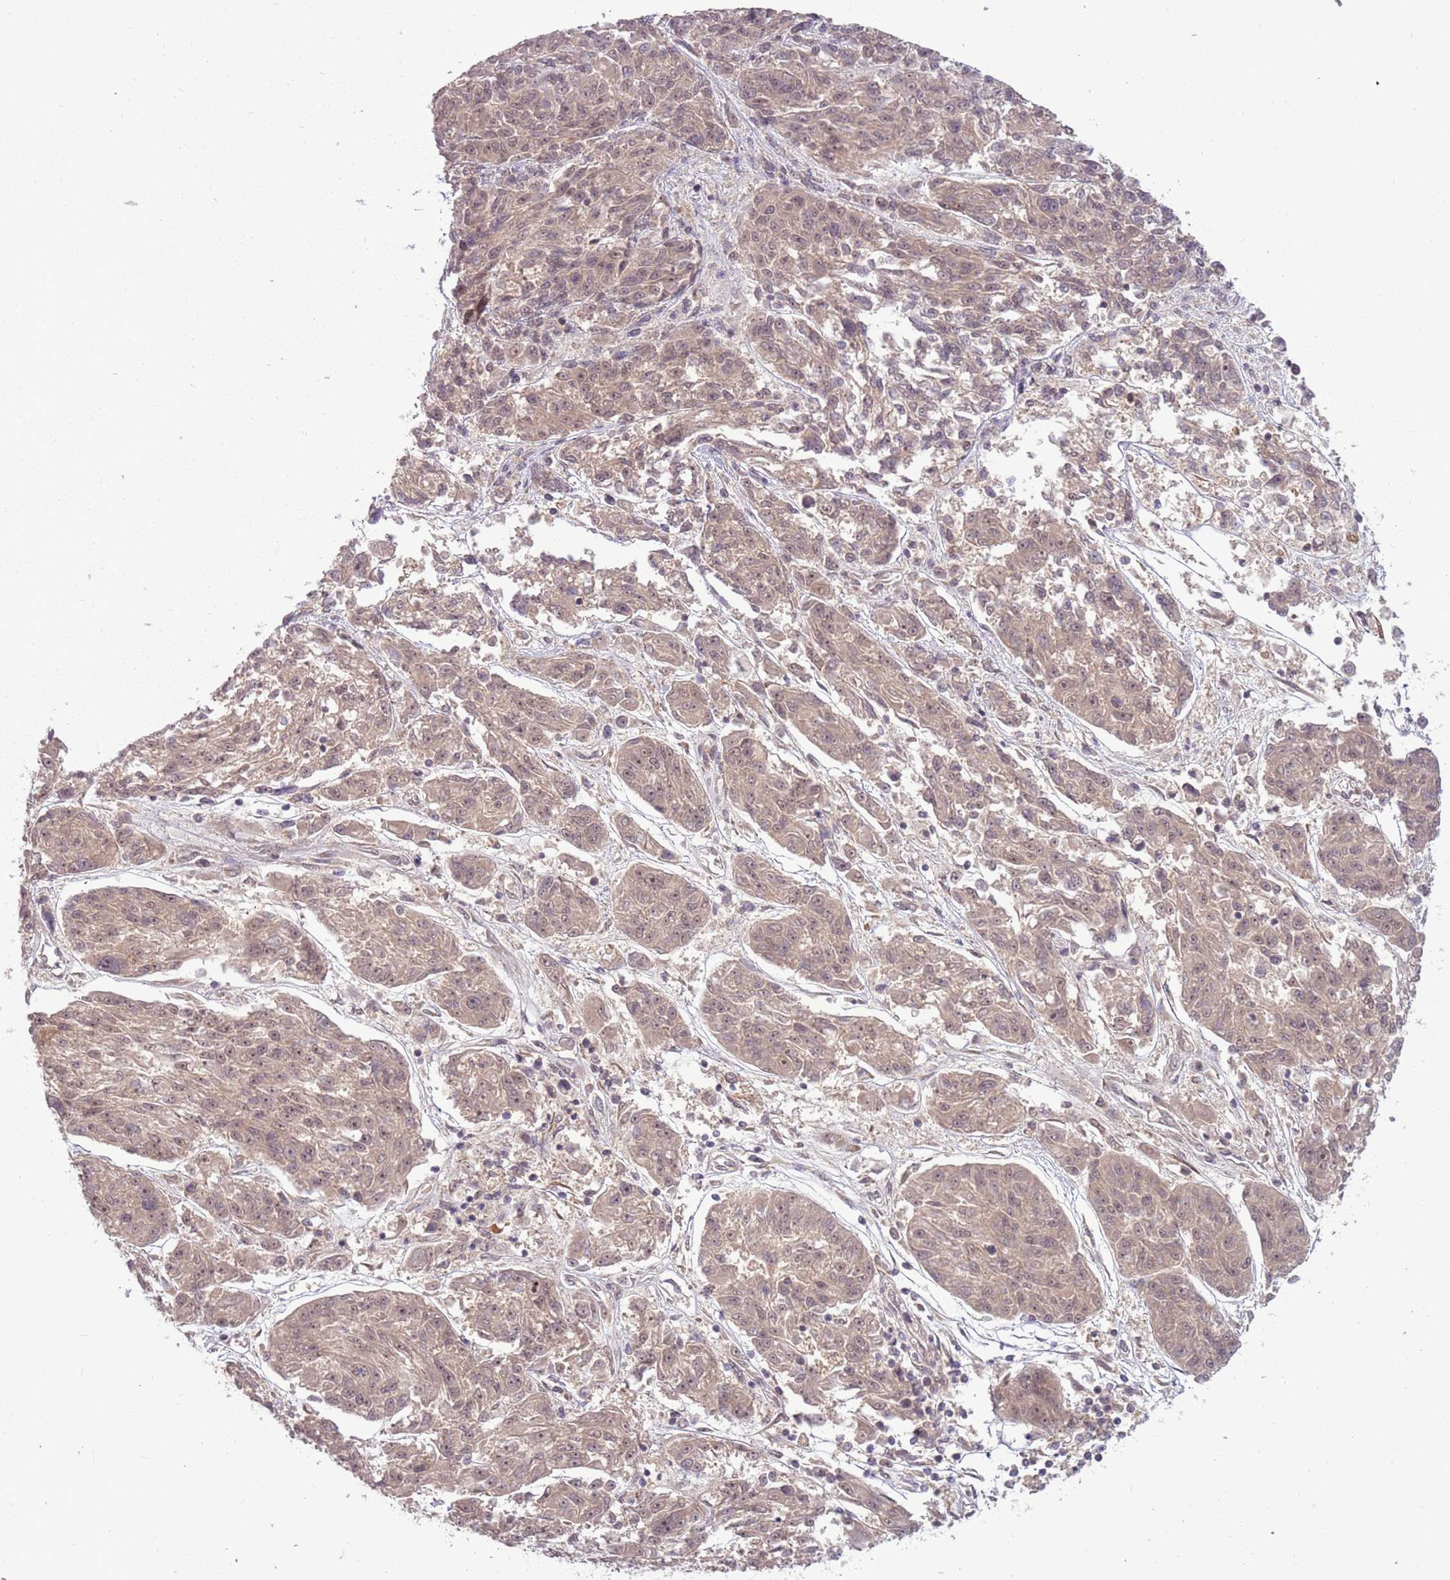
{"staining": {"intensity": "negative", "quantity": "none", "location": "none"}, "tissue": "melanoma", "cell_type": "Tumor cells", "image_type": "cancer", "snomed": [{"axis": "morphology", "description": "Malignant melanoma, NOS"}, {"axis": "topography", "description": "Skin"}], "caption": "Melanoma stained for a protein using immunohistochemistry (IHC) reveals no expression tumor cells.", "gene": "ADAMTS3", "patient": {"sex": "male", "age": 53}}